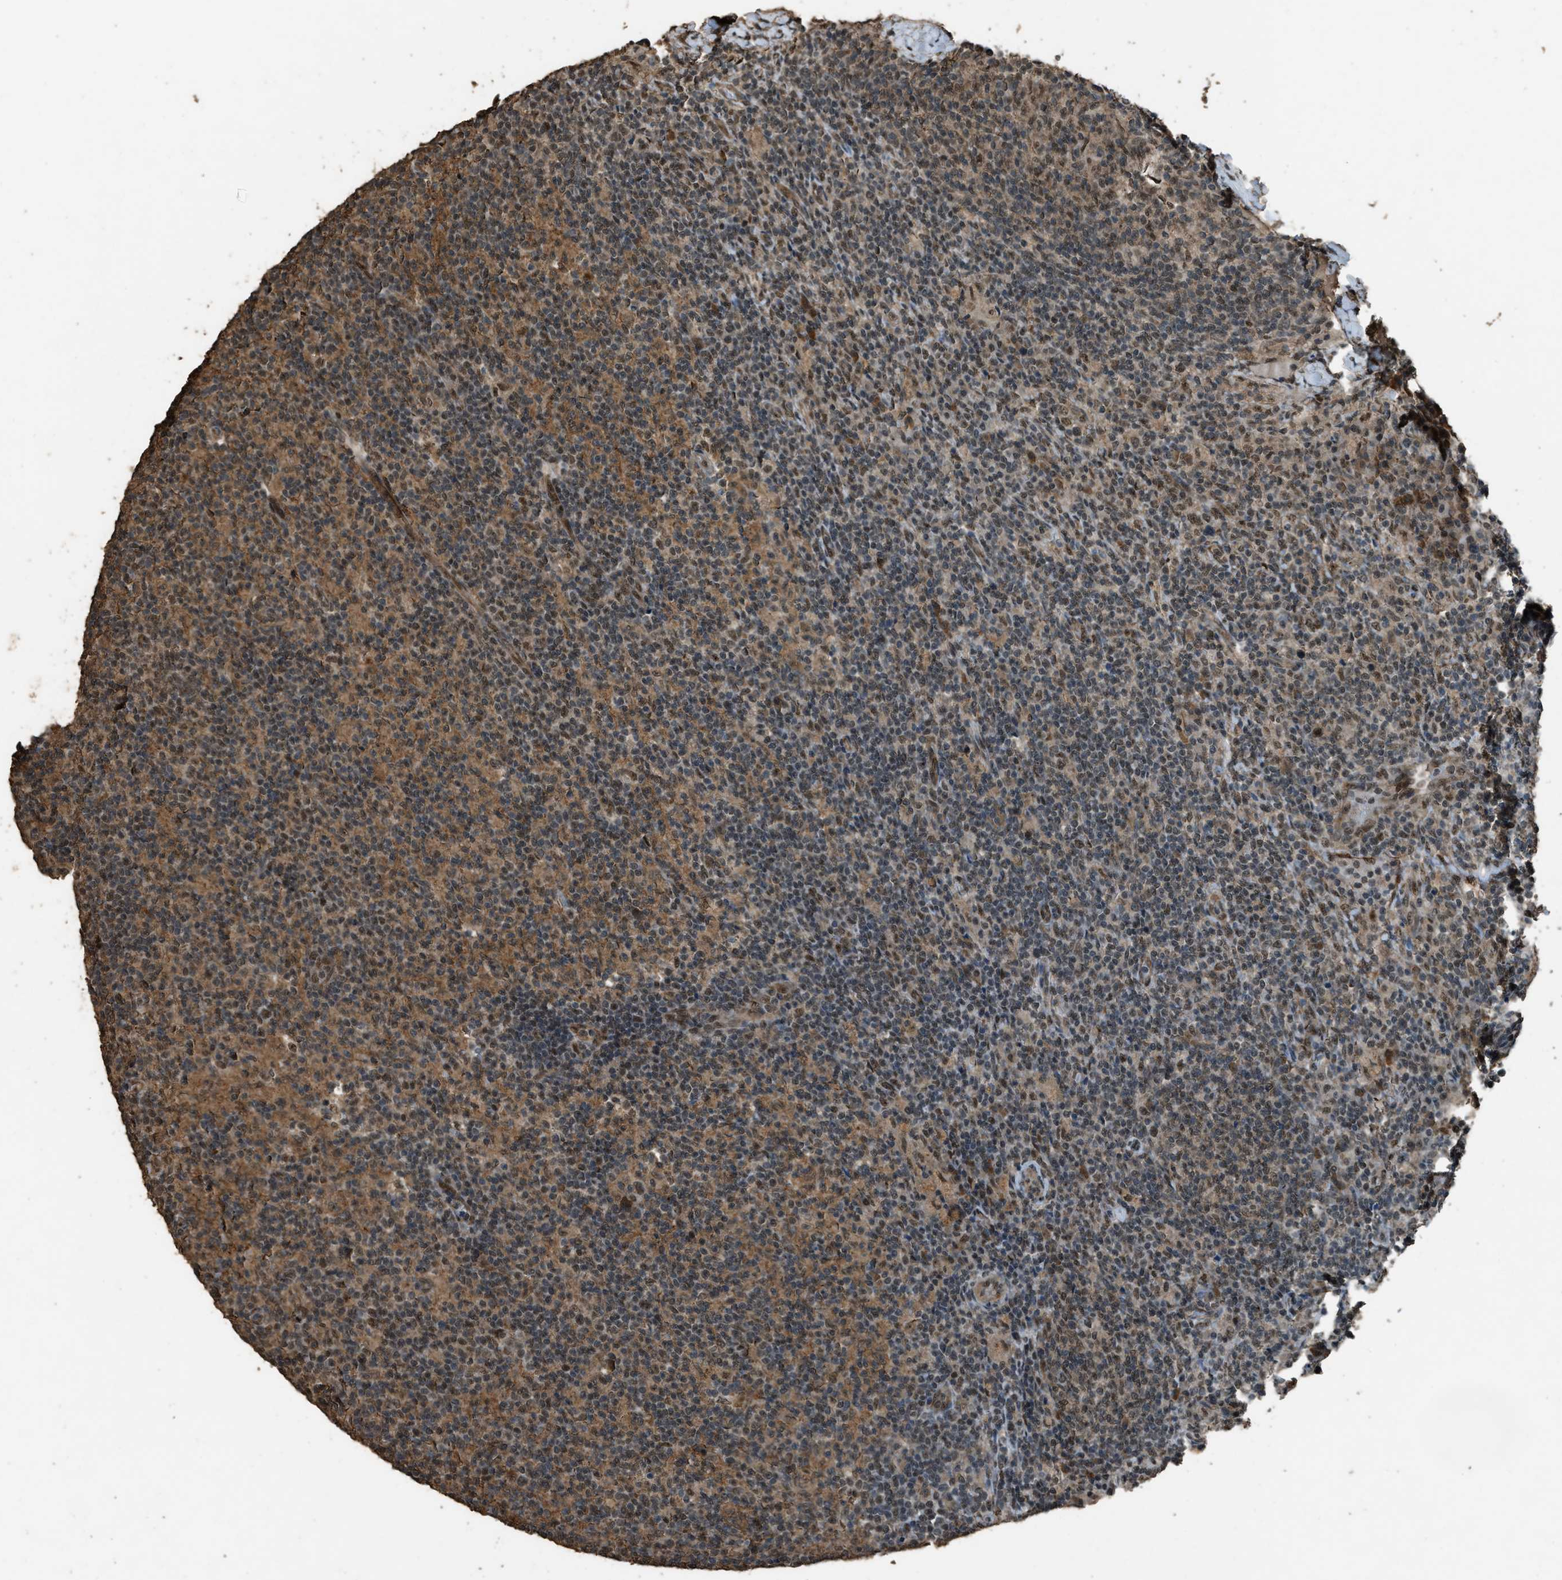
{"staining": {"intensity": "moderate", "quantity": ">75%", "location": "nuclear"}, "tissue": "lymph node", "cell_type": "Germinal center cells", "image_type": "normal", "snomed": [{"axis": "morphology", "description": "Normal tissue, NOS"}, {"axis": "morphology", "description": "Inflammation, NOS"}, {"axis": "topography", "description": "Lymph node"}], "caption": "Immunohistochemical staining of normal human lymph node exhibits medium levels of moderate nuclear positivity in about >75% of germinal center cells.", "gene": "SERTAD2", "patient": {"sex": "male", "age": 55}}